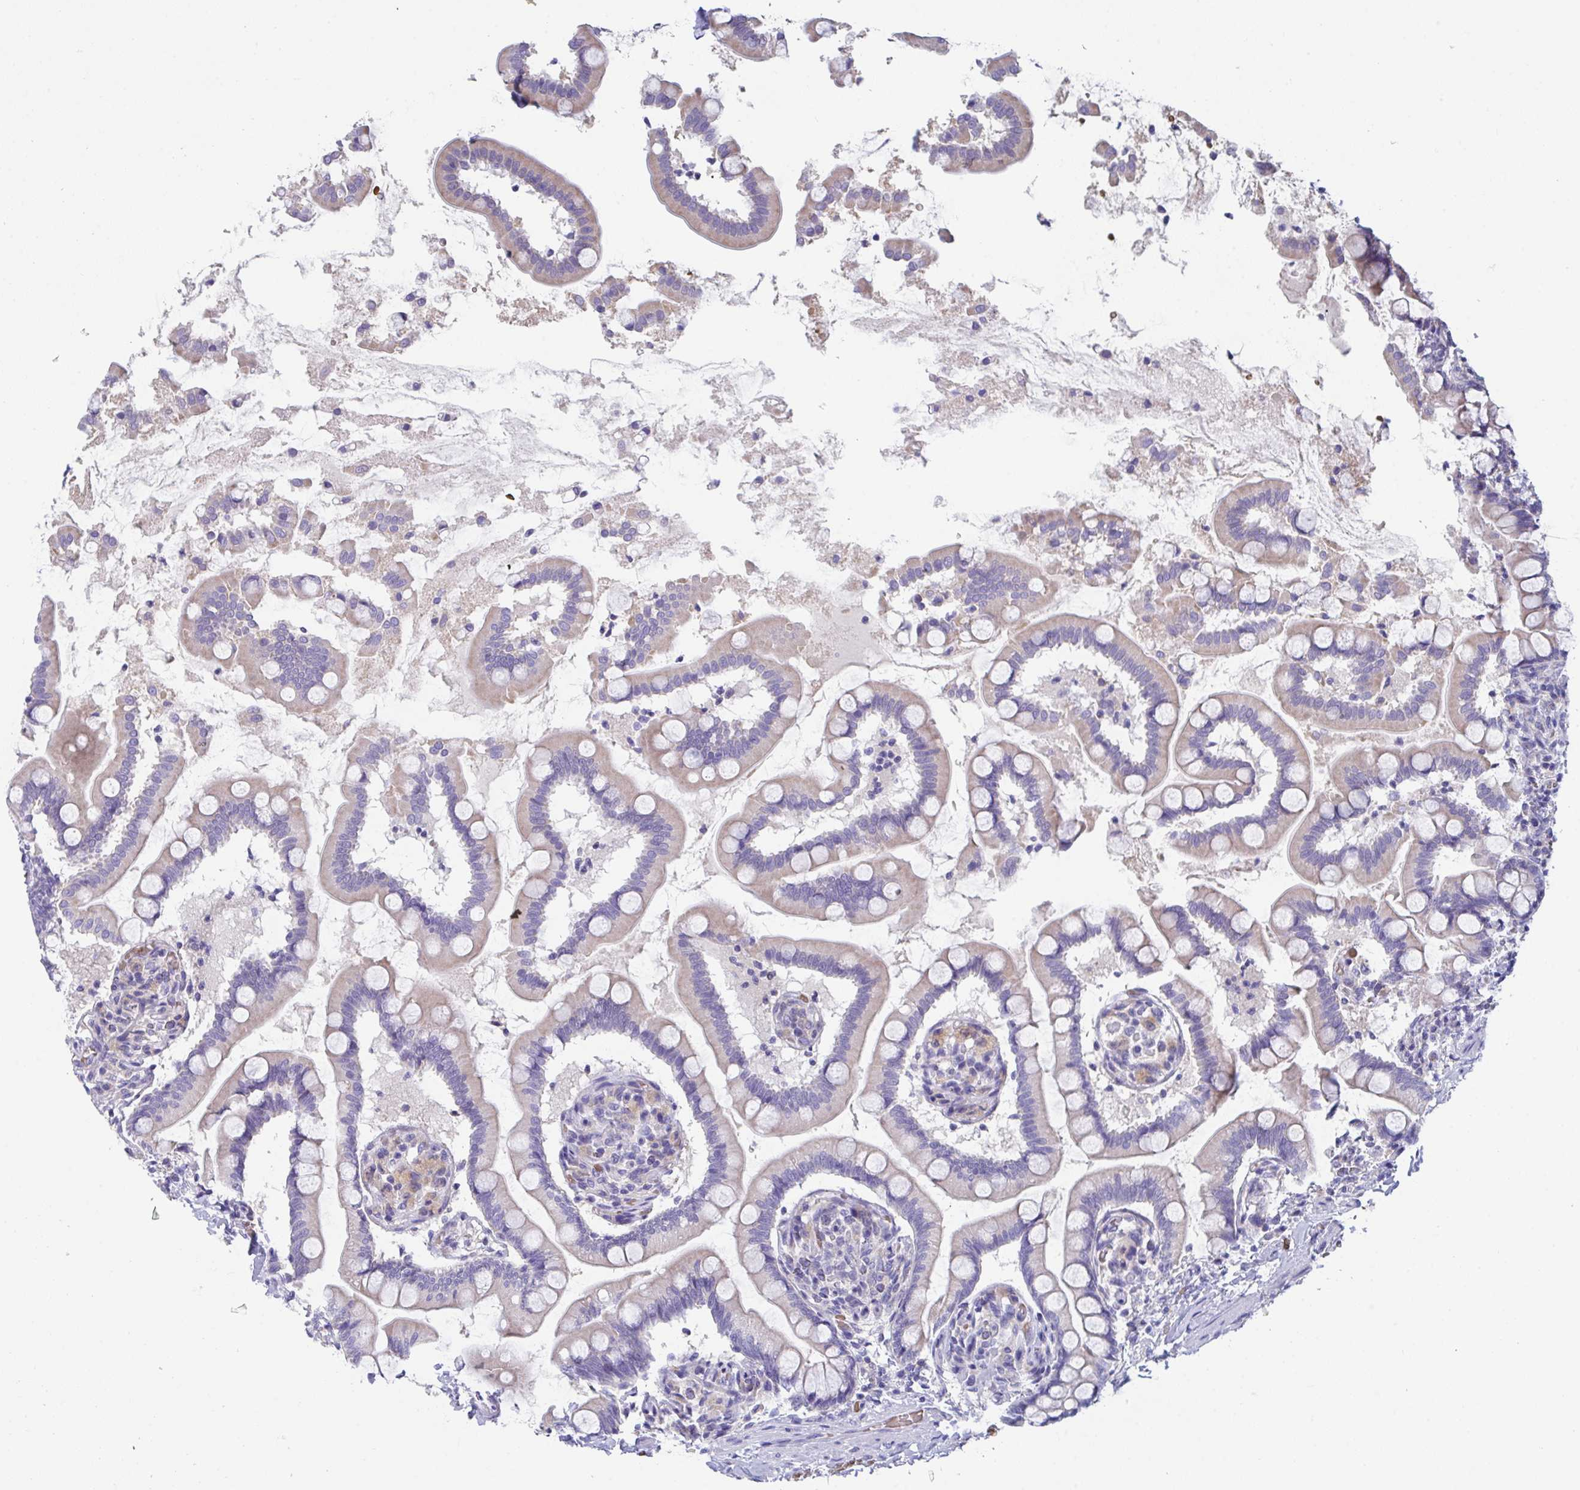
{"staining": {"intensity": "weak", "quantity": "25%-75%", "location": "cytoplasmic/membranous"}, "tissue": "small intestine", "cell_type": "Glandular cells", "image_type": "normal", "snomed": [{"axis": "morphology", "description": "Normal tissue, NOS"}, {"axis": "topography", "description": "Small intestine"}], "caption": "Immunohistochemical staining of unremarkable small intestine reveals 25%-75% levels of weak cytoplasmic/membranous protein staining in approximately 25%-75% of glandular cells.", "gene": "TFAP2C", "patient": {"sex": "female", "age": 64}}